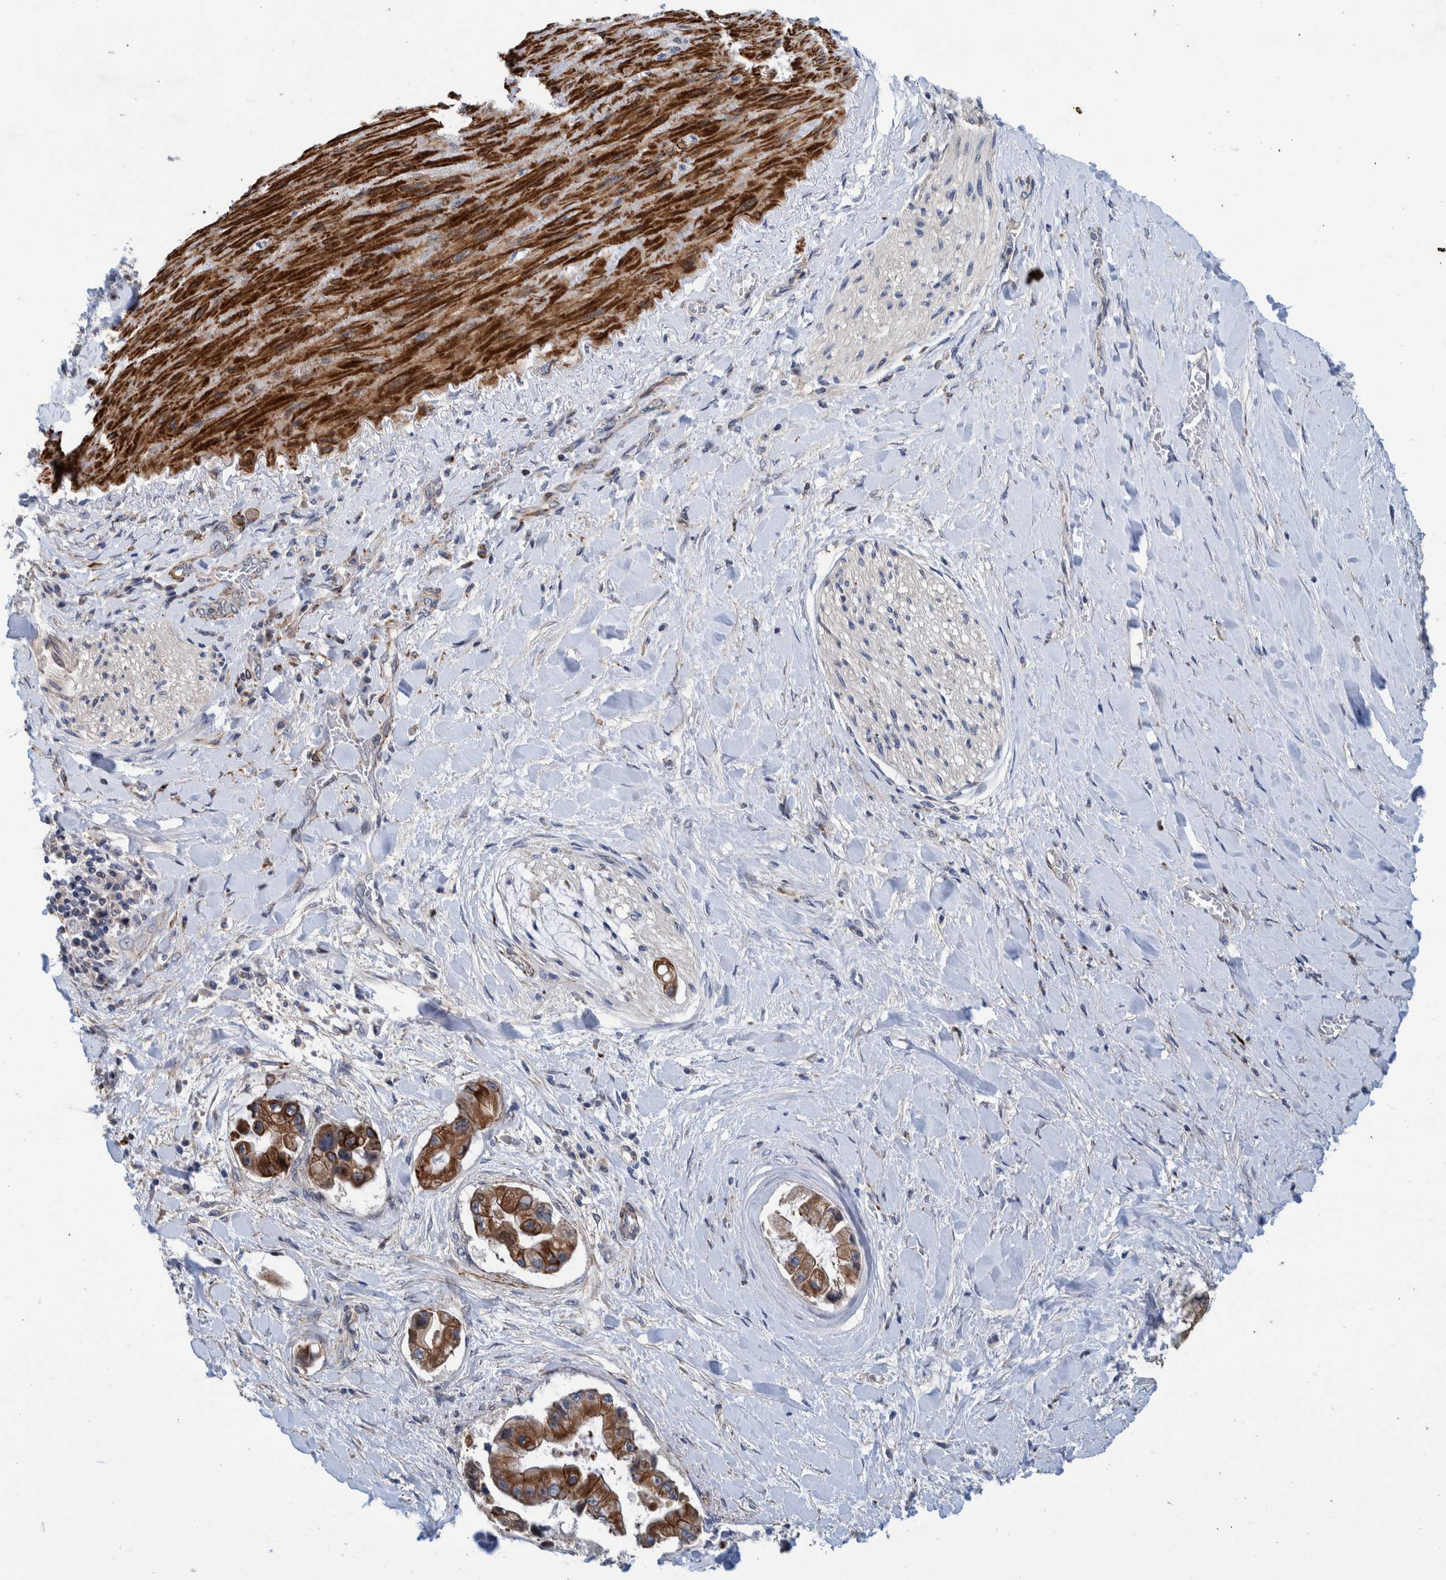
{"staining": {"intensity": "strong", "quantity": ">75%", "location": "cytoplasmic/membranous"}, "tissue": "liver cancer", "cell_type": "Tumor cells", "image_type": "cancer", "snomed": [{"axis": "morphology", "description": "Cholangiocarcinoma"}, {"axis": "topography", "description": "Liver"}], "caption": "About >75% of tumor cells in cholangiocarcinoma (liver) reveal strong cytoplasmic/membranous protein expression as visualized by brown immunohistochemical staining.", "gene": "MKS1", "patient": {"sex": "male", "age": 50}}